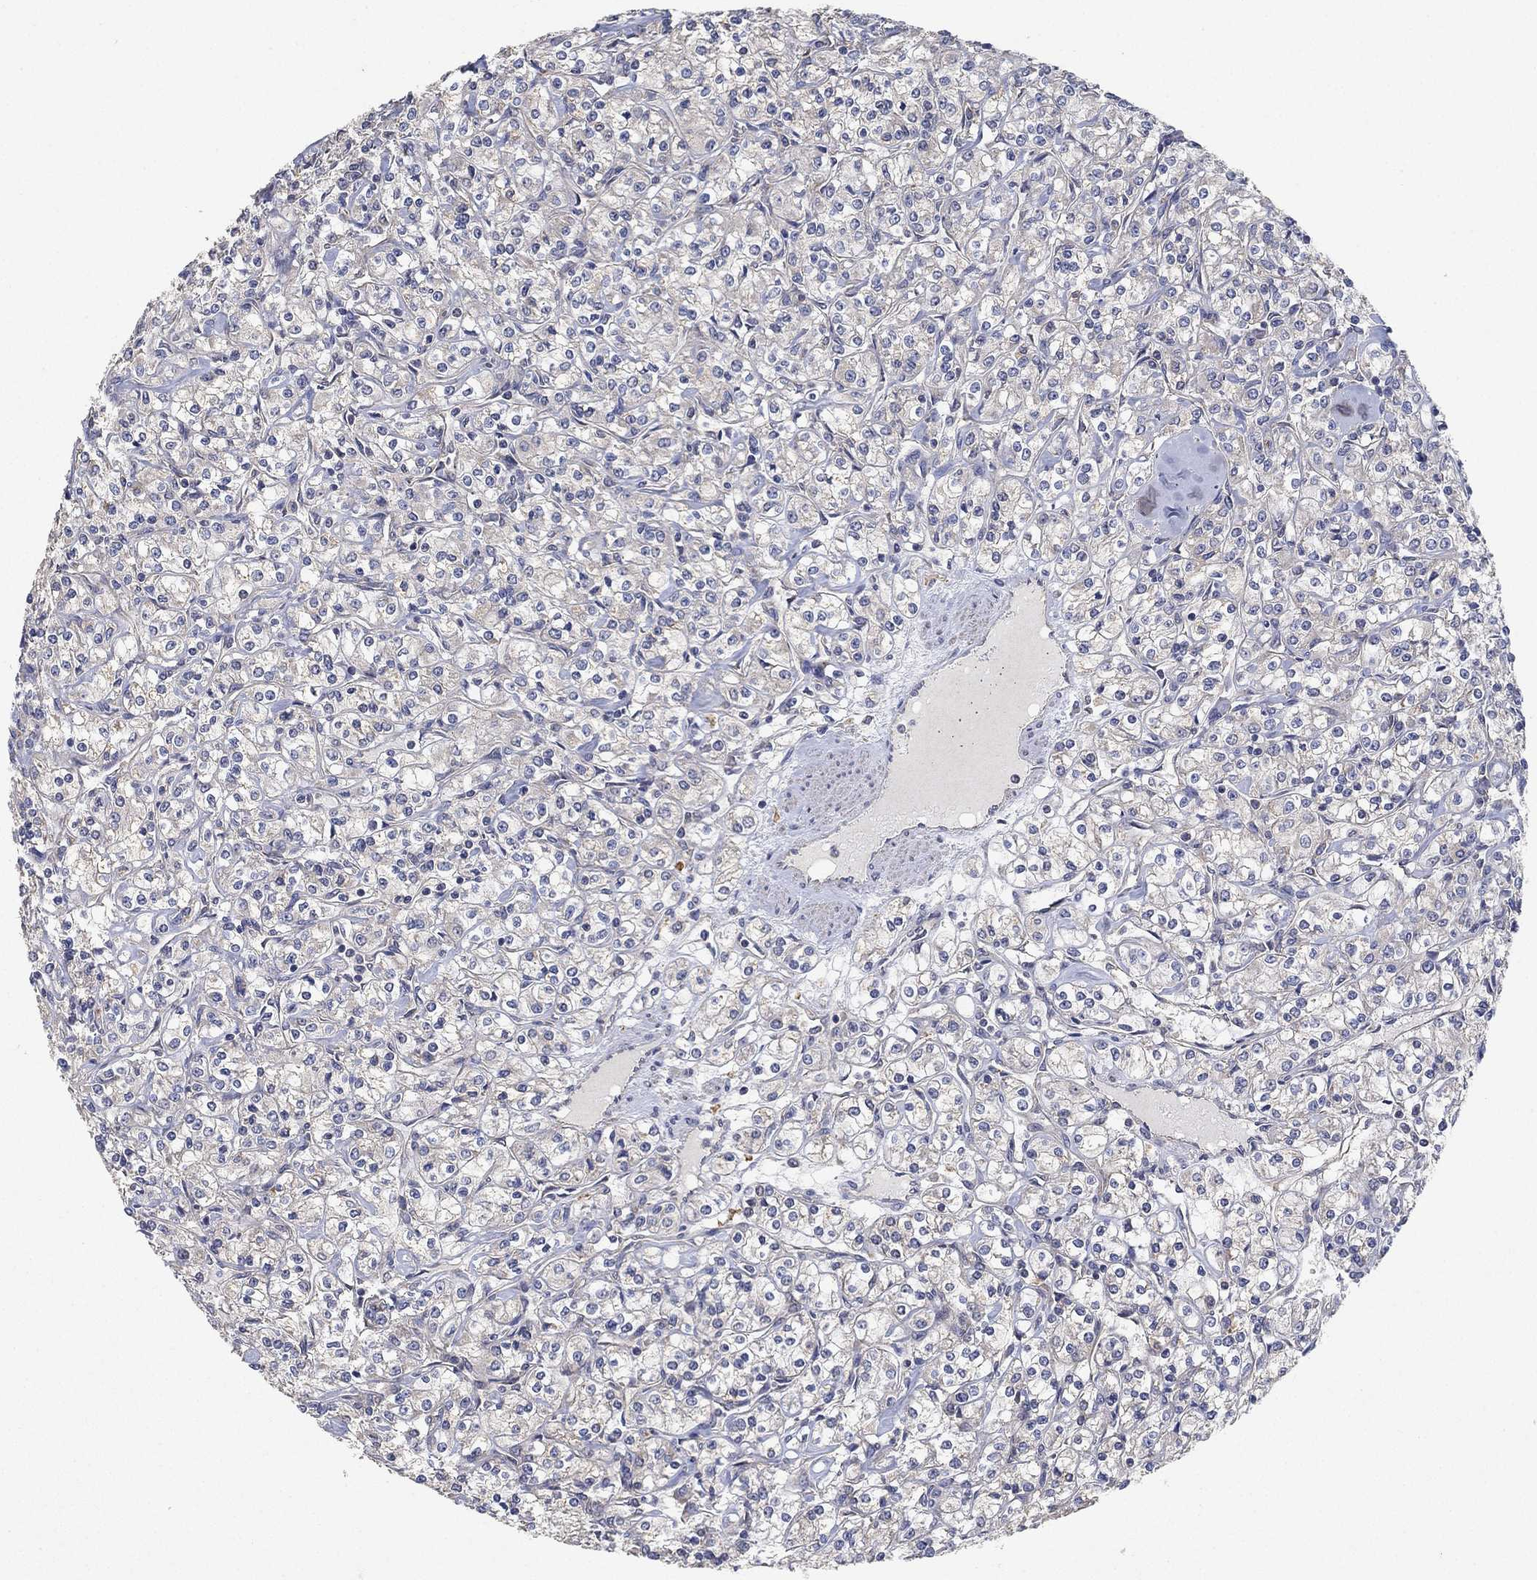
{"staining": {"intensity": "negative", "quantity": "none", "location": "none"}, "tissue": "renal cancer", "cell_type": "Tumor cells", "image_type": "cancer", "snomed": [{"axis": "morphology", "description": "Adenocarcinoma, NOS"}, {"axis": "topography", "description": "Kidney"}], "caption": "DAB (3,3'-diaminobenzidine) immunohistochemical staining of renal cancer (adenocarcinoma) displays no significant expression in tumor cells.", "gene": "MCUR1", "patient": {"sex": "male", "age": 77}}